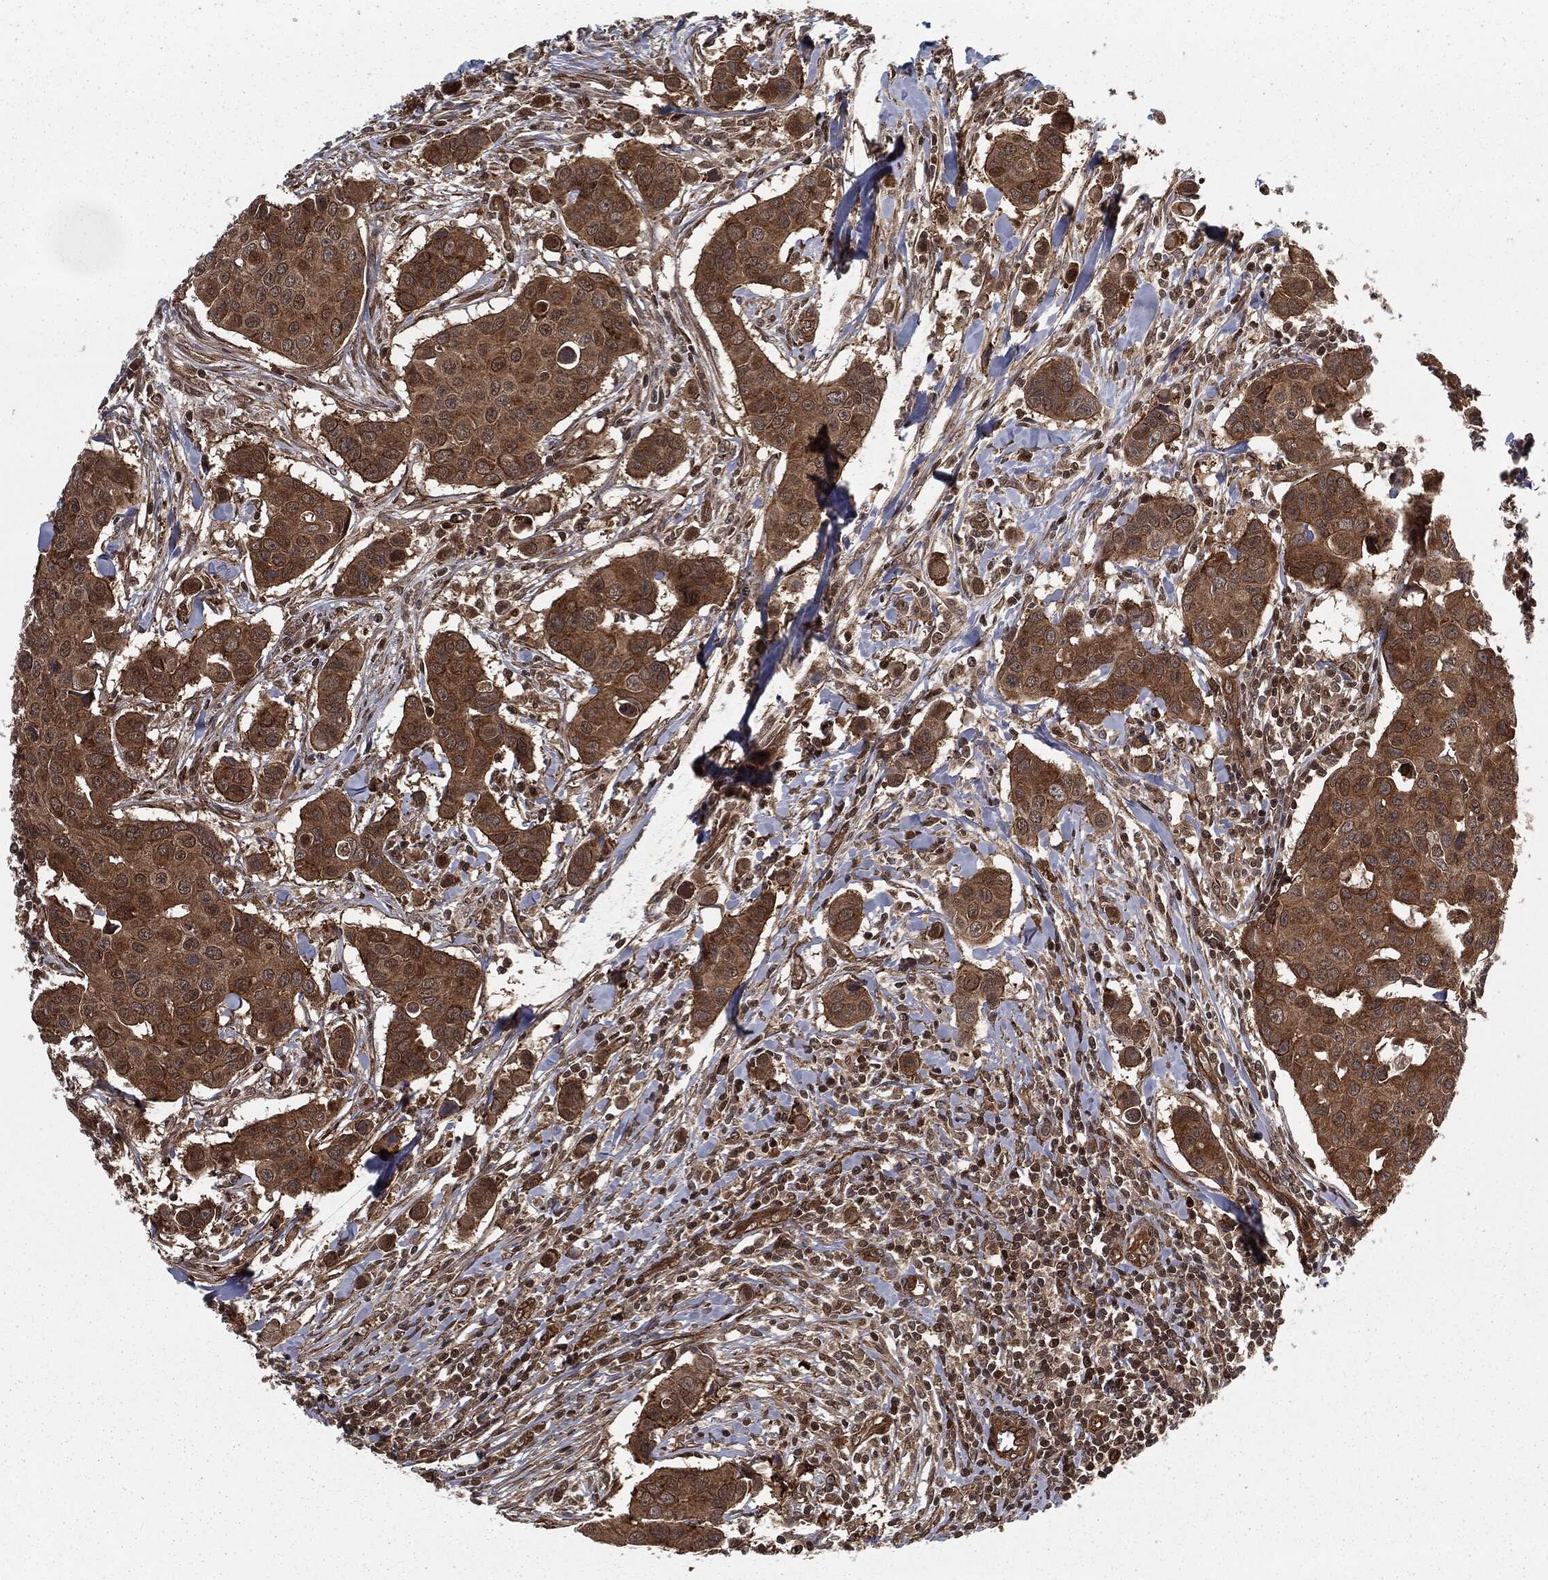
{"staining": {"intensity": "moderate", "quantity": ">75%", "location": "cytoplasmic/membranous,nuclear"}, "tissue": "breast cancer", "cell_type": "Tumor cells", "image_type": "cancer", "snomed": [{"axis": "morphology", "description": "Duct carcinoma"}, {"axis": "topography", "description": "Breast"}], "caption": "IHC (DAB (3,3'-diaminobenzidine)) staining of breast cancer (invasive ductal carcinoma) reveals moderate cytoplasmic/membranous and nuclear protein staining in approximately >75% of tumor cells.", "gene": "RANBP9", "patient": {"sex": "female", "age": 24}}